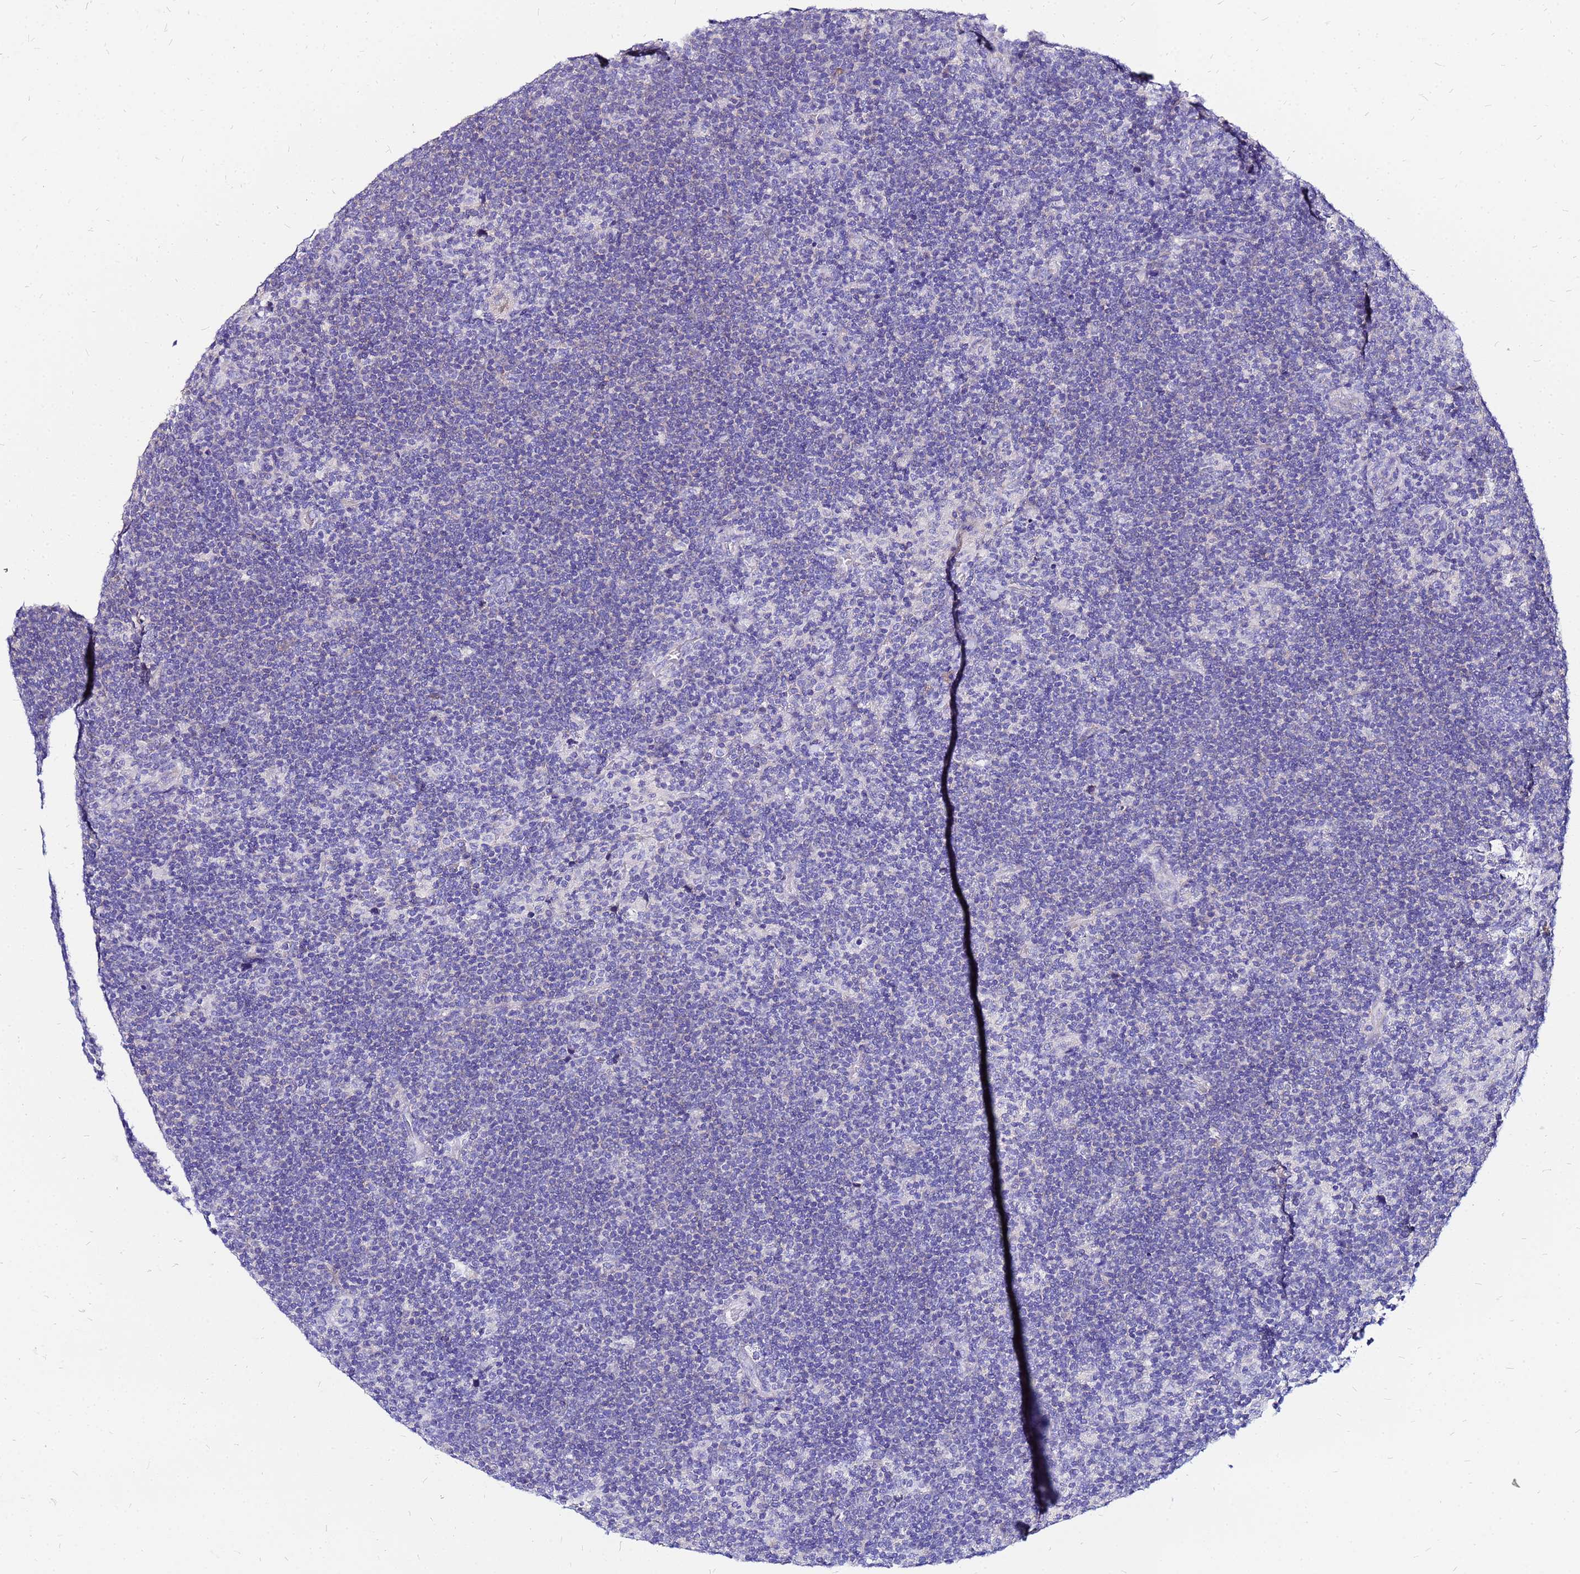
{"staining": {"intensity": "negative", "quantity": "none", "location": "none"}, "tissue": "lymphoma", "cell_type": "Tumor cells", "image_type": "cancer", "snomed": [{"axis": "morphology", "description": "Hodgkin's disease, NOS"}, {"axis": "topography", "description": "Lymph node"}], "caption": "IHC image of neoplastic tissue: human Hodgkin's disease stained with DAB displays no significant protein staining in tumor cells.", "gene": "ARHGEF5", "patient": {"sex": "female", "age": 57}}